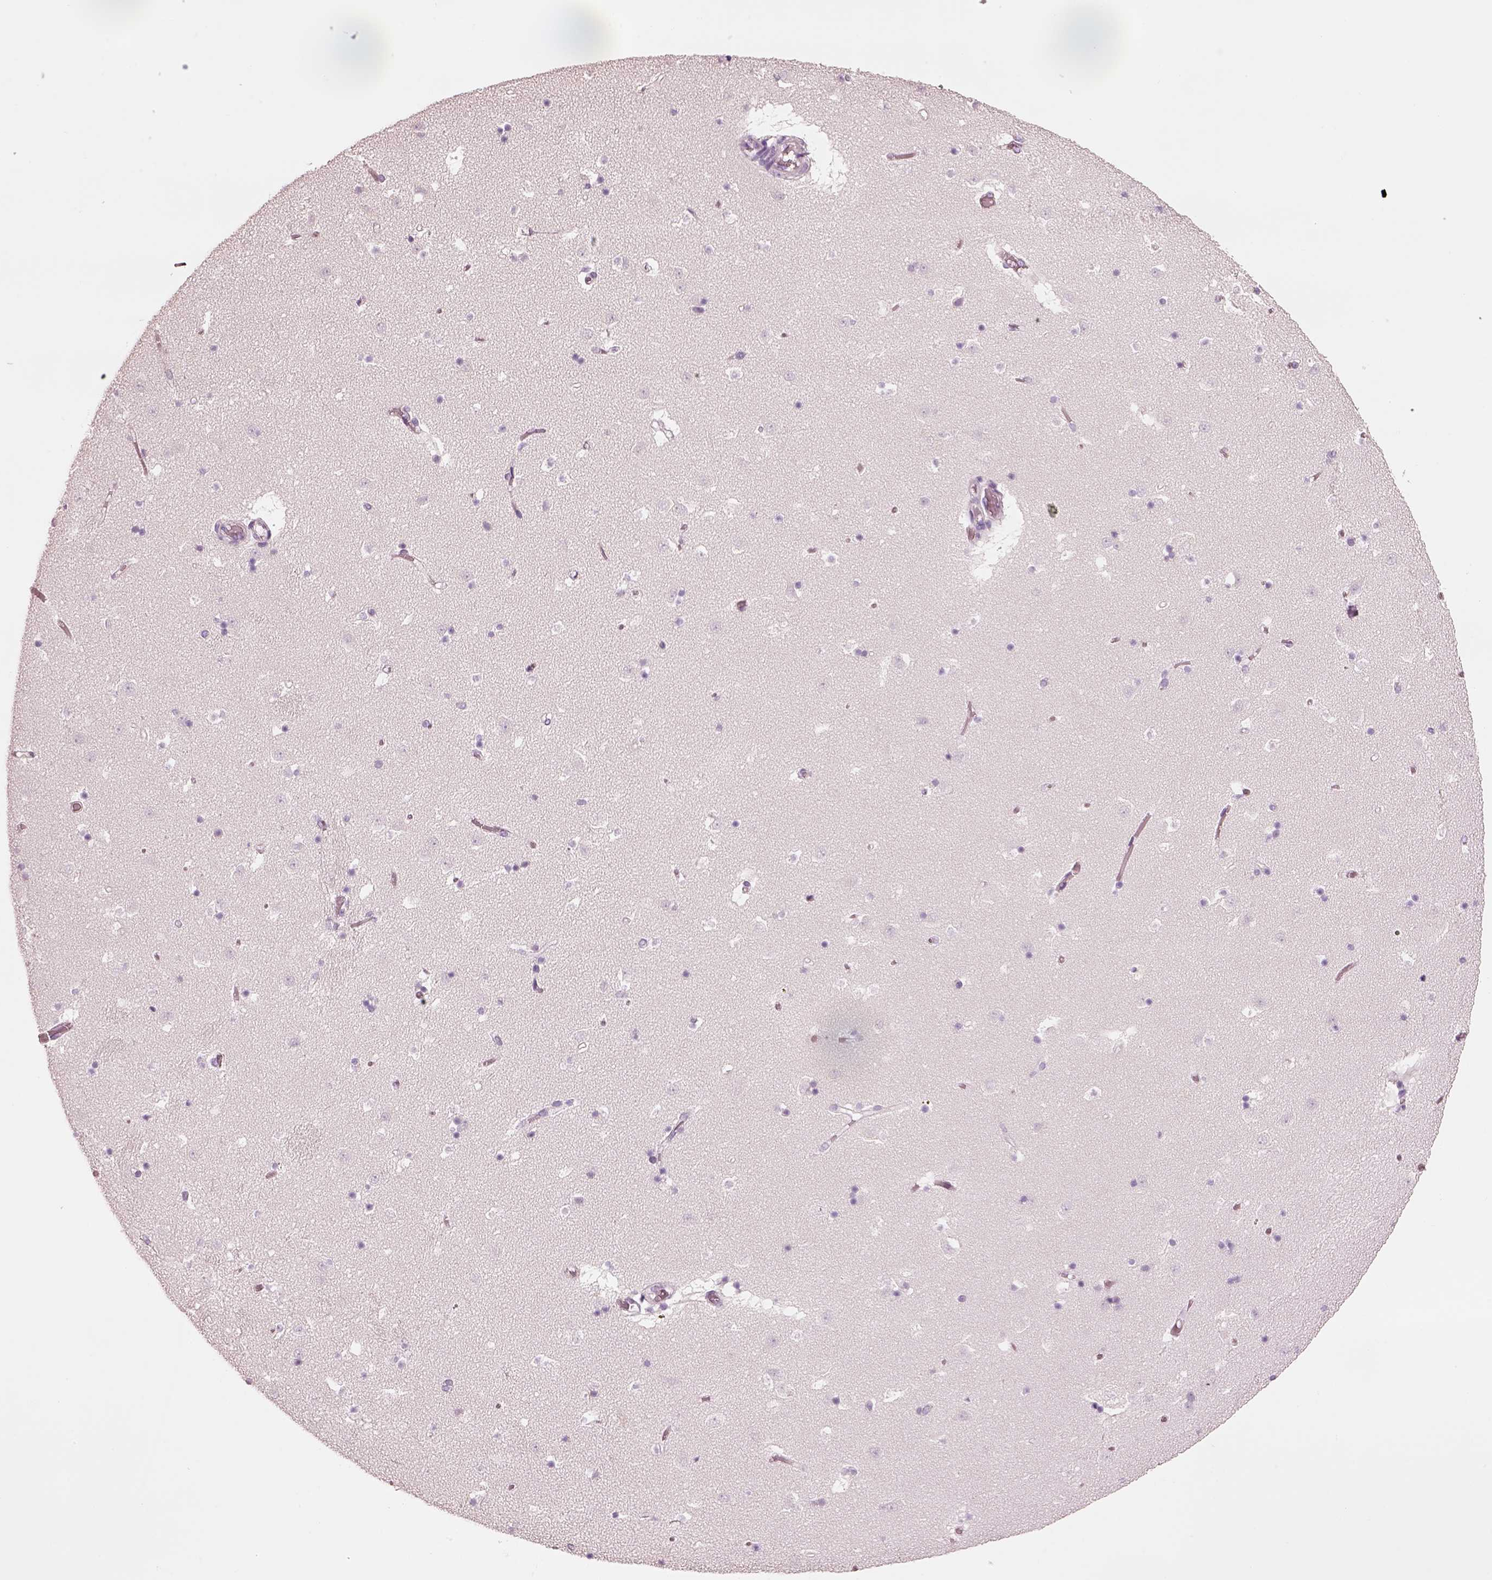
{"staining": {"intensity": "negative", "quantity": "none", "location": "none"}, "tissue": "caudate", "cell_type": "Glial cells", "image_type": "normal", "snomed": [{"axis": "morphology", "description": "Normal tissue, NOS"}, {"axis": "topography", "description": "Lateral ventricle wall"}], "caption": "This is an immunohistochemistry histopathology image of normal caudate. There is no positivity in glial cells.", "gene": "PNOC", "patient": {"sex": "female", "age": 42}}